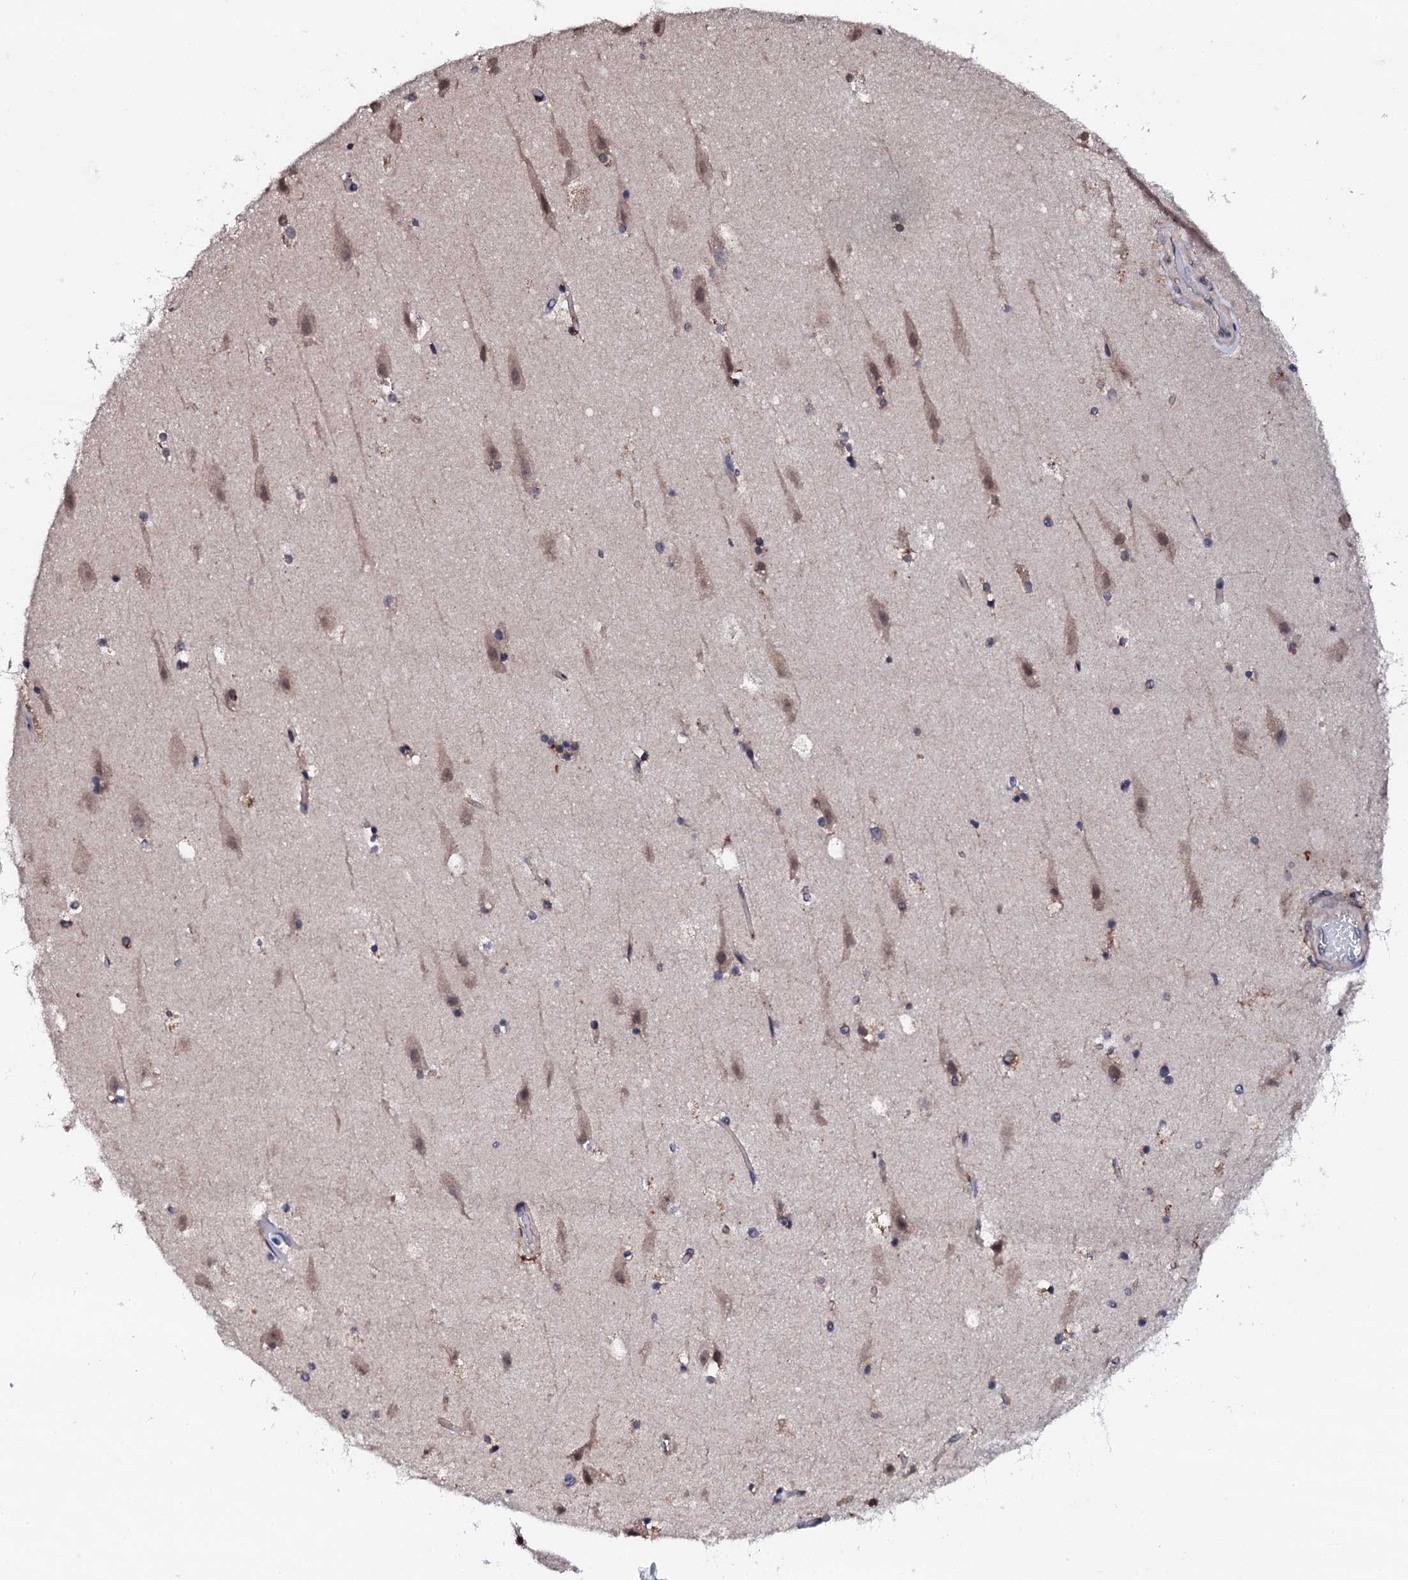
{"staining": {"intensity": "weak", "quantity": "<25%", "location": "cytoplasmic/membranous"}, "tissue": "hippocampus", "cell_type": "Glial cells", "image_type": "normal", "snomed": [{"axis": "morphology", "description": "Normal tissue, NOS"}, {"axis": "topography", "description": "Hippocampus"}], "caption": "This photomicrograph is of benign hippocampus stained with immunohistochemistry to label a protein in brown with the nuclei are counter-stained blue. There is no staining in glial cells.", "gene": "EDC3", "patient": {"sex": "female", "age": 52}}